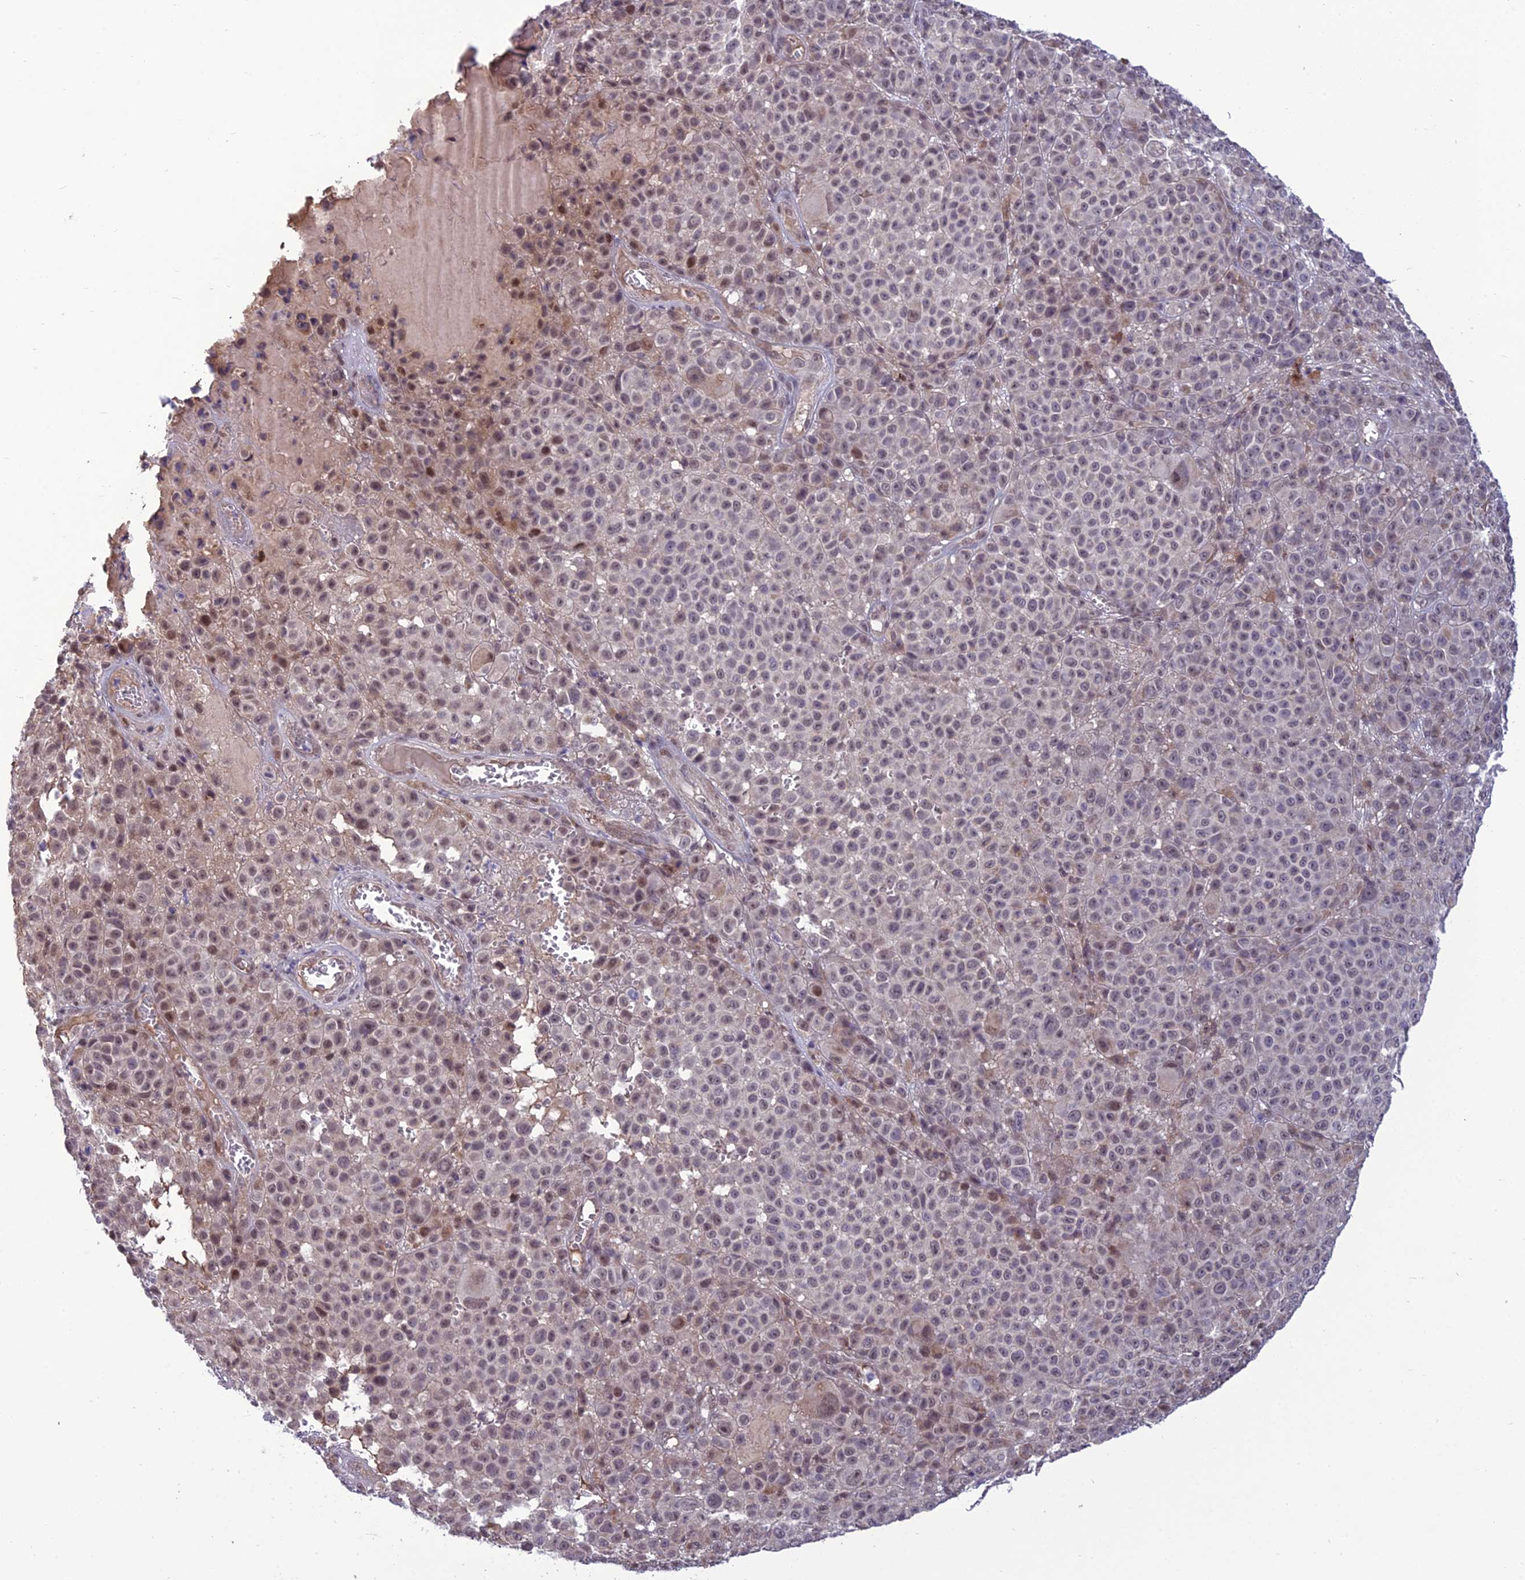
{"staining": {"intensity": "weak", "quantity": "<25%", "location": "nuclear"}, "tissue": "melanoma", "cell_type": "Tumor cells", "image_type": "cancer", "snomed": [{"axis": "morphology", "description": "Malignant melanoma, NOS"}, {"axis": "topography", "description": "Skin"}], "caption": "Immunohistochemistry micrograph of neoplastic tissue: human melanoma stained with DAB (3,3'-diaminobenzidine) demonstrates no significant protein staining in tumor cells. The staining was performed using DAB to visualize the protein expression in brown, while the nuclei were stained in blue with hematoxylin (Magnification: 20x).", "gene": "FBRS", "patient": {"sex": "female", "age": 94}}